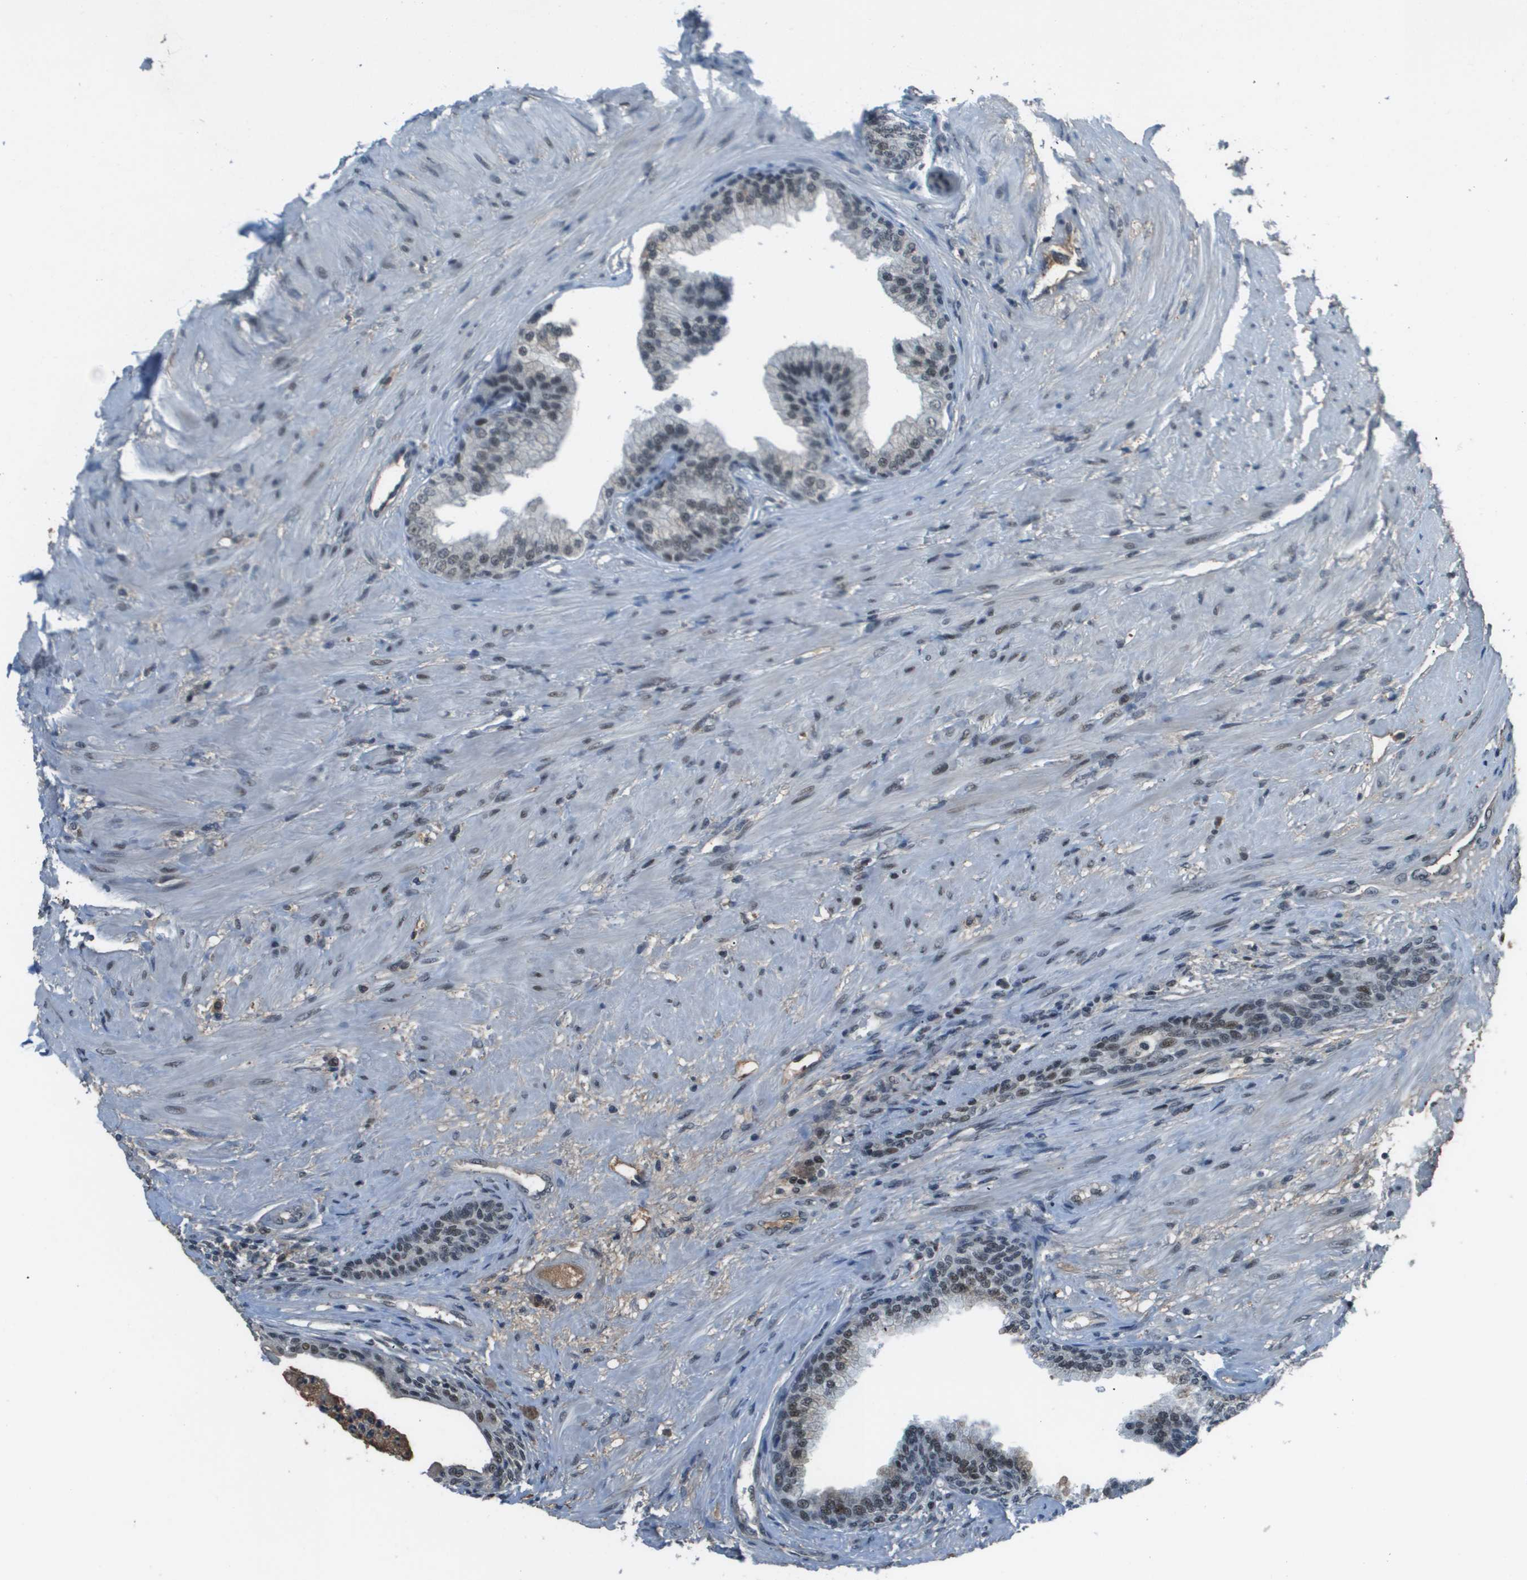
{"staining": {"intensity": "moderate", "quantity": "25%-75%", "location": "nuclear"}, "tissue": "prostate", "cell_type": "Glandular cells", "image_type": "normal", "snomed": [{"axis": "morphology", "description": "Normal tissue, NOS"}, {"axis": "topography", "description": "Prostate"}], "caption": "A histopathology image of prostate stained for a protein shows moderate nuclear brown staining in glandular cells.", "gene": "THRAP3", "patient": {"sex": "male", "age": 76}}